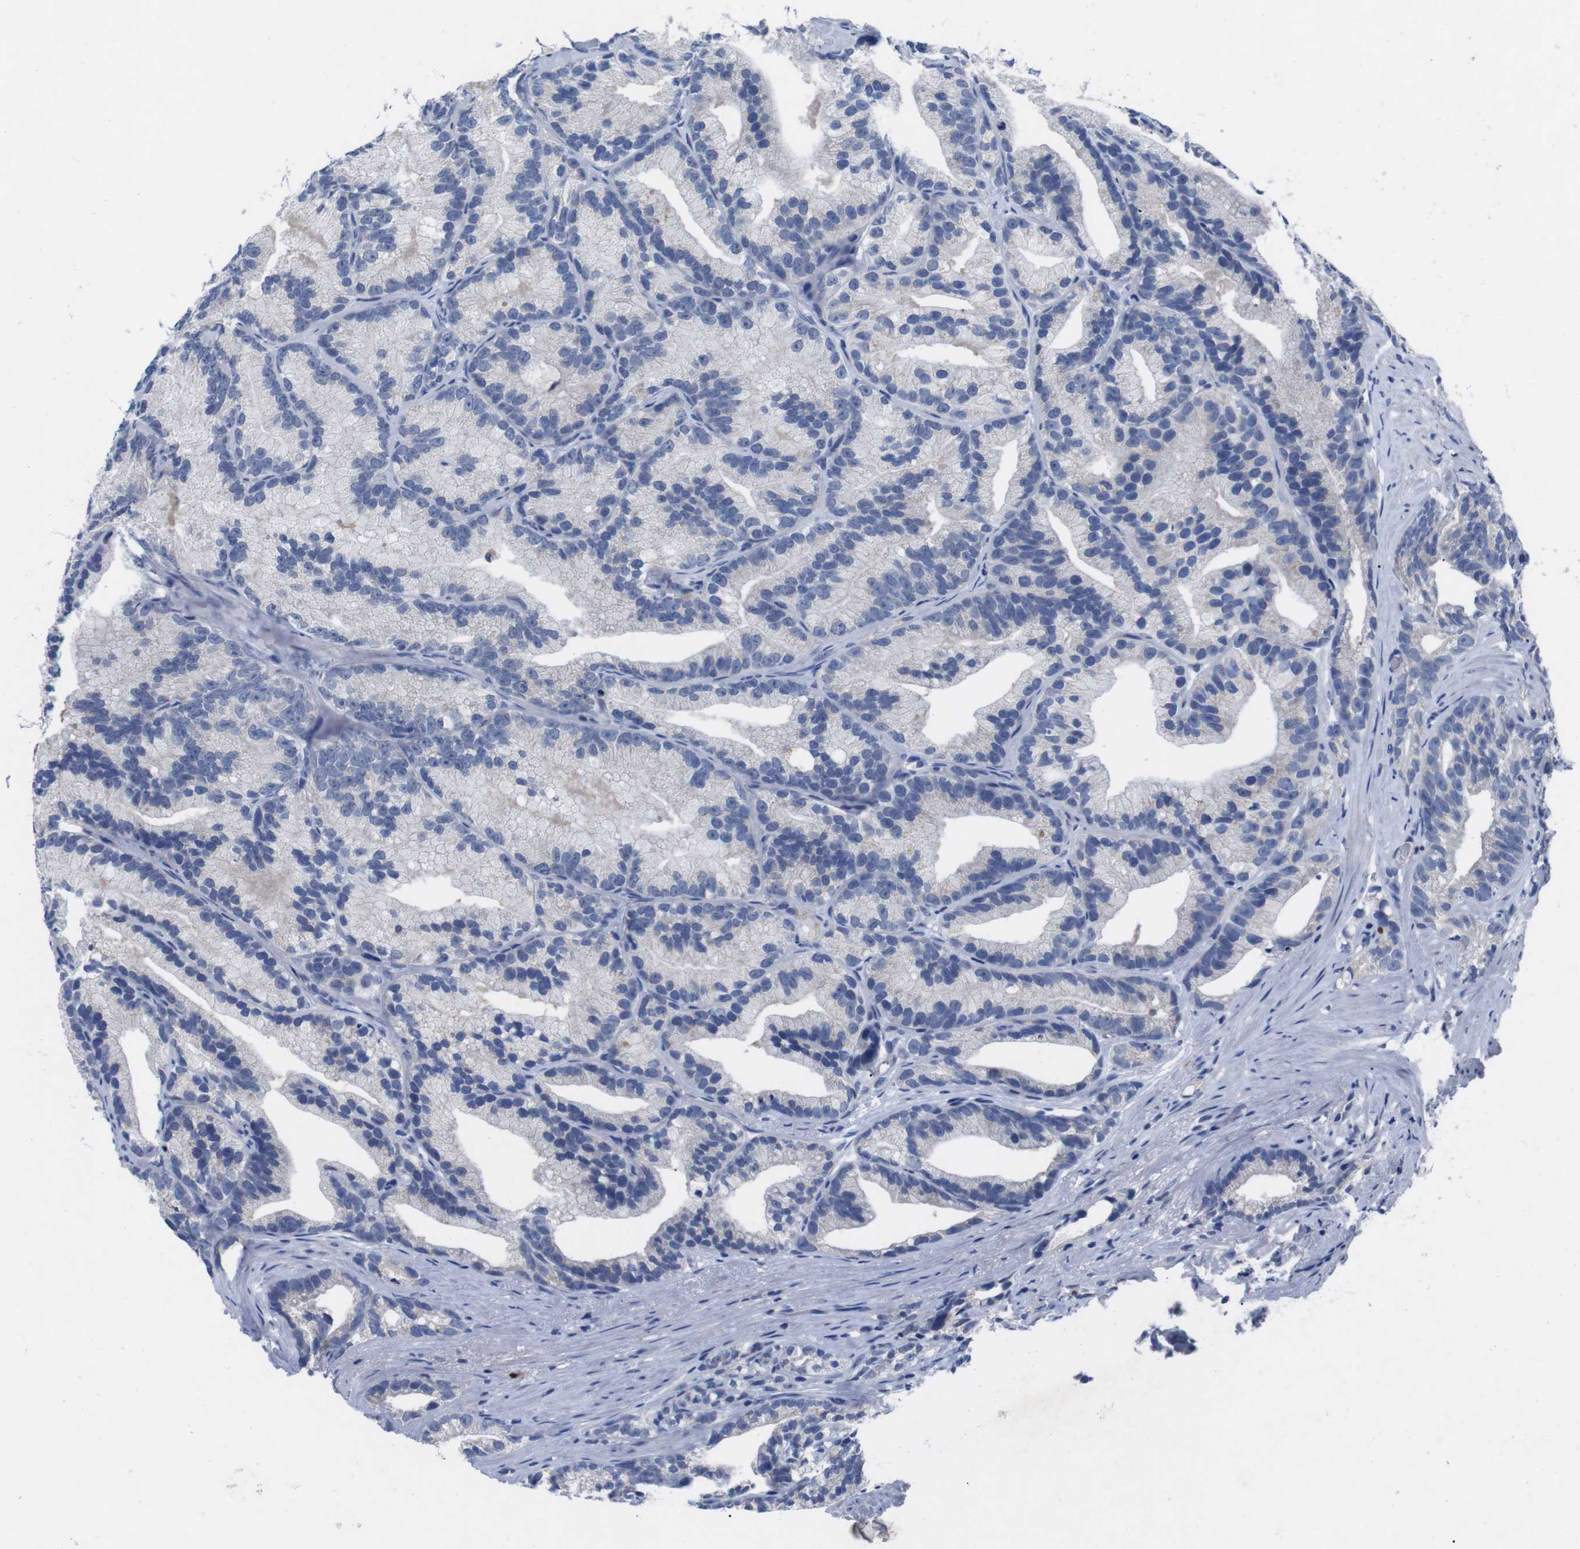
{"staining": {"intensity": "negative", "quantity": "none", "location": "none"}, "tissue": "prostate cancer", "cell_type": "Tumor cells", "image_type": "cancer", "snomed": [{"axis": "morphology", "description": "Adenocarcinoma, Low grade"}, {"axis": "topography", "description": "Prostate"}], "caption": "Human prostate low-grade adenocarcinoma stained for a protein using immunohistochemistry (IHC) exhibits no staining in tumor cells.", "gene": "IRF4", "patient": {"sex": "male", "age": 89}}